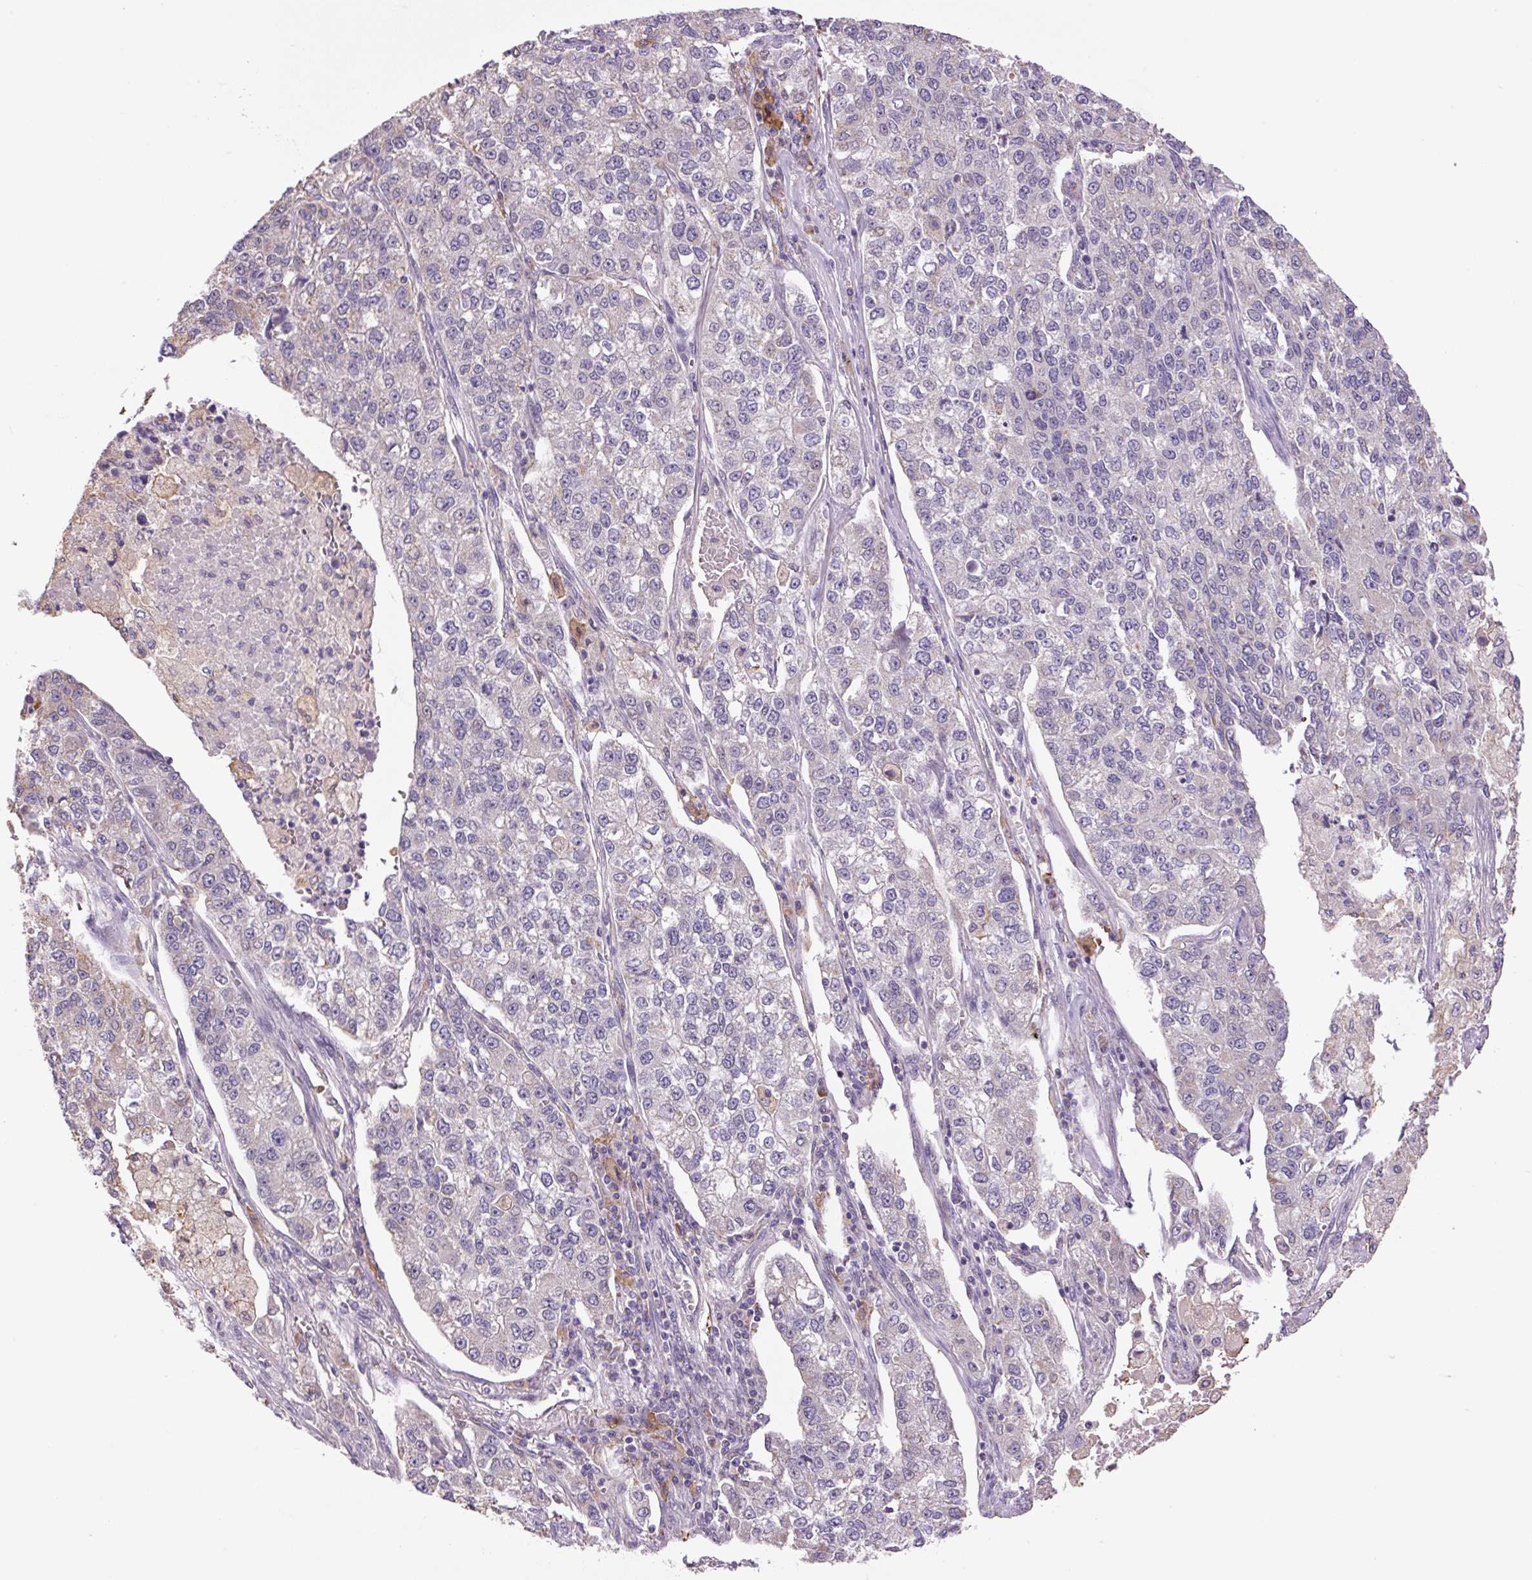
{"staining": {"intensity": "negative", "quantity": "none", "location": "none"}, "tissue": "lung cancer", "cell_type": "Tumor cells", "image_type": "cancer", "snomed": [{"axis": "morphology", "description": "Adenocarcinoma, NOS"}, {"axis": "topography", "description": "Lung"}], "caption": "Tumor cells are negative for brown protein staining in adenocarcinoma (lung).", "gene": "SGF29", "patient": {"sex": "male", "age": 49}}